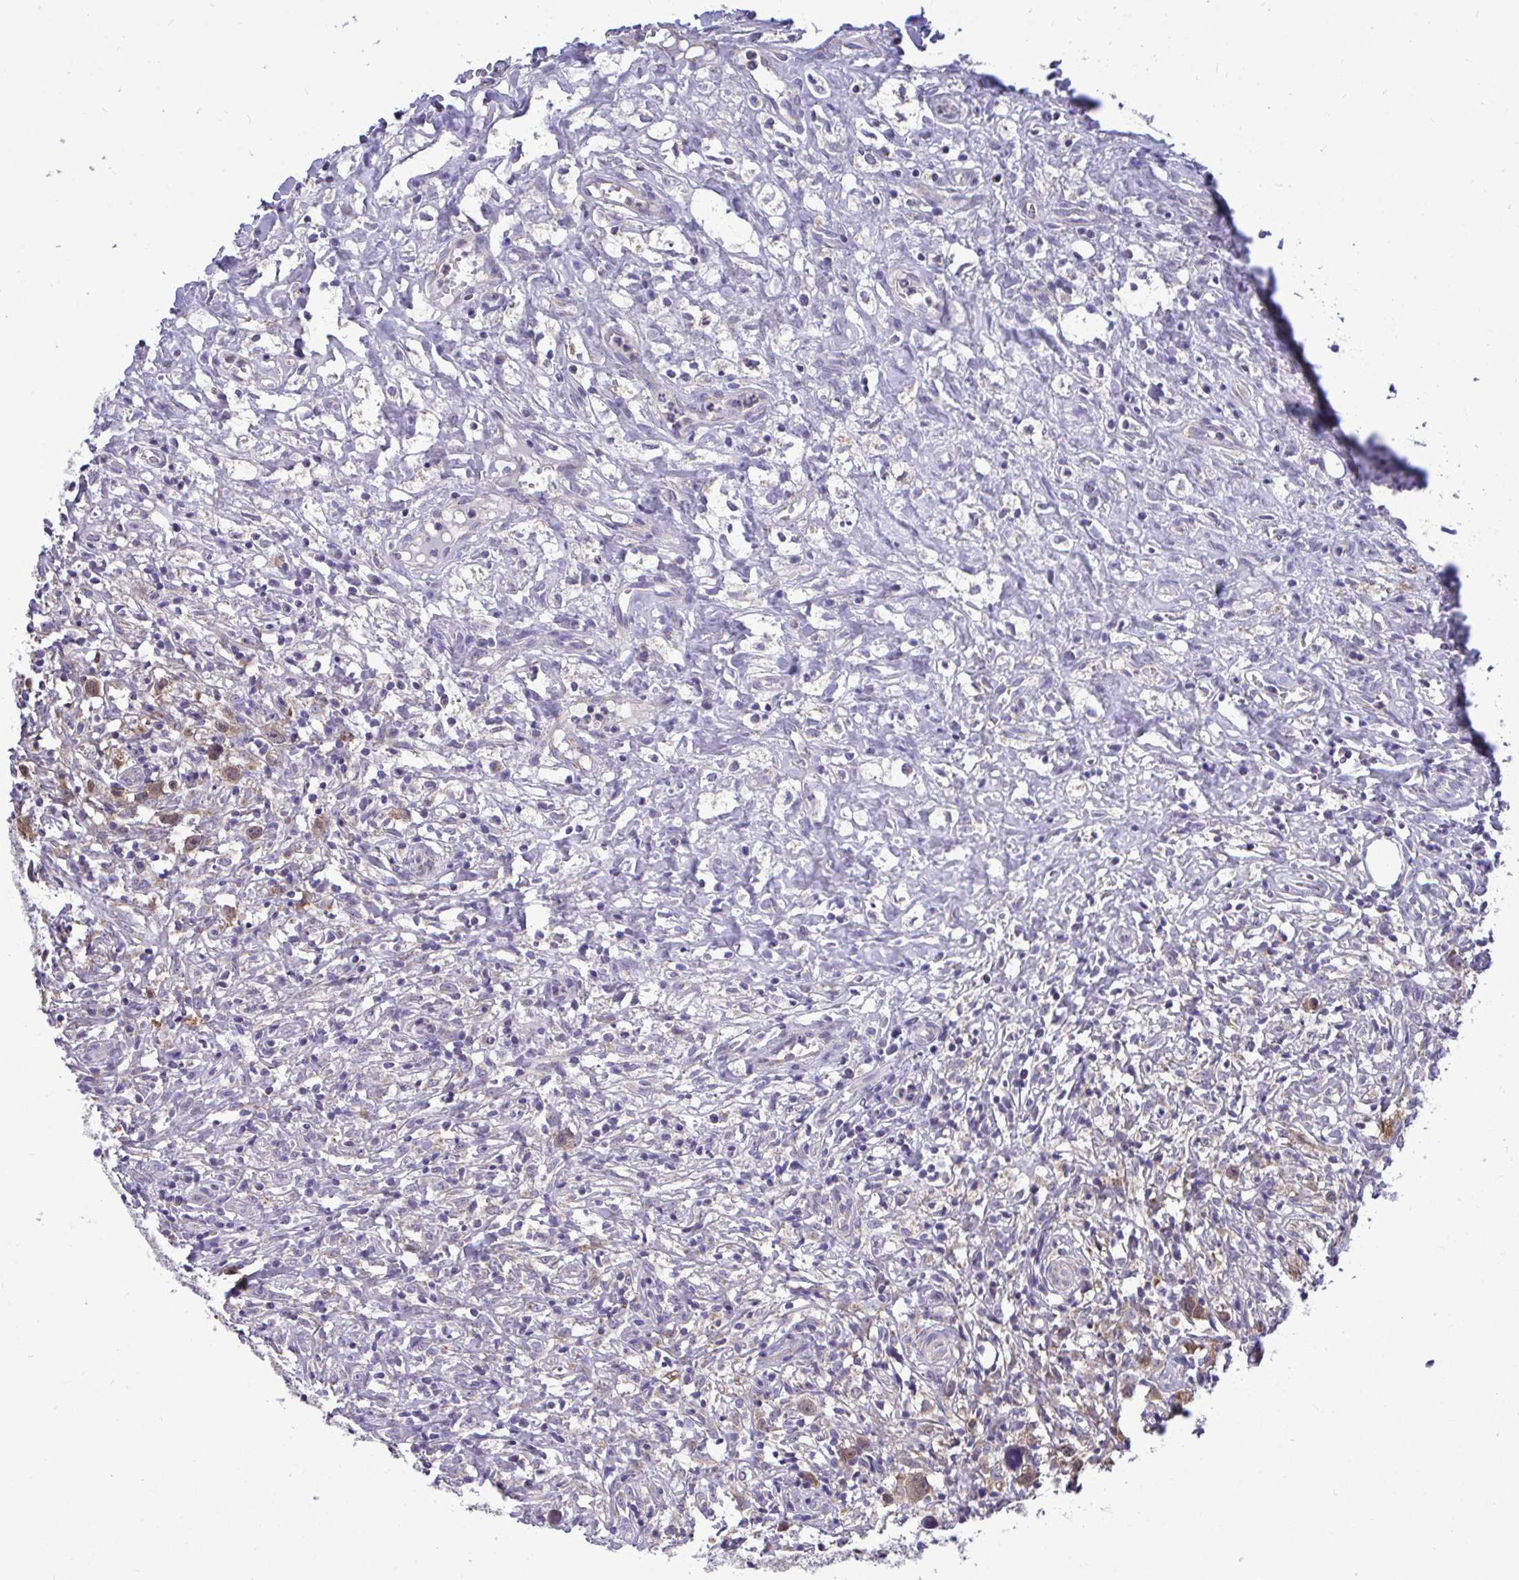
{"staining": {"intensity": "moderate", "quantity": ">75%", "location": "cytoplasmic/membranous"}, "tissue": "lymphoma", "cell_type": "Tumor cells", "image_type": "cancer", "snomed": [{"axis": "morphology", "description": "Hodgkin's disease, NOS"}, {"axis": "topography", "description": "No Tissue"}], "caption": "Tumor cells exhibit medium levels of moderate cytoplasmic/membranous expression in about >75% of cells in Hodgkin's disease.", "gene": "SARS2", "patient": {"sex": "female", "age": 21}}